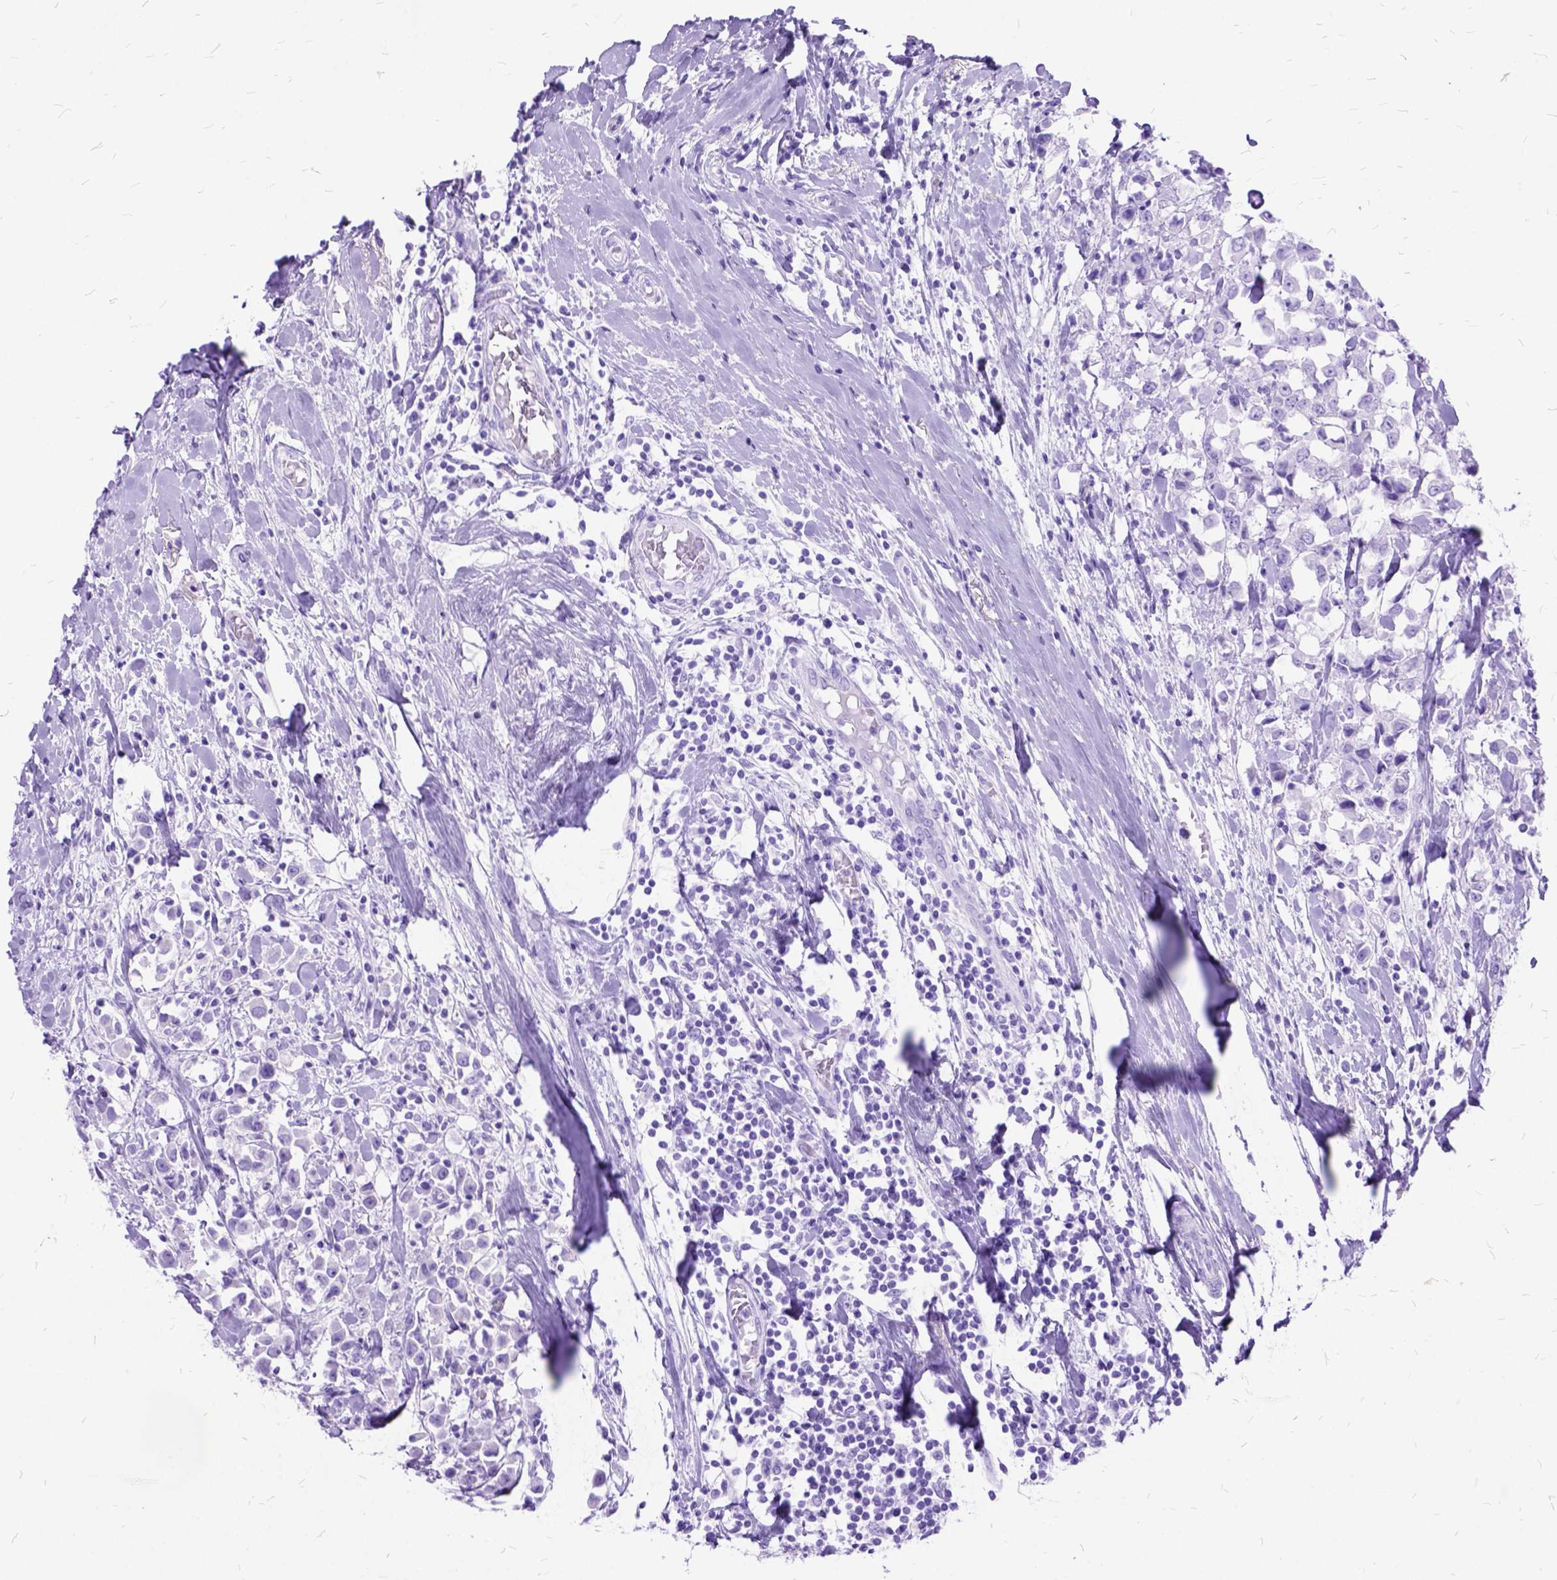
{"staining": {"intensity": "negative", "quantity": "none", "location": "none"}, "tissue": "breast cancer", "cell_type": "Tumor cells", "image_type": "cancer", "snomed": [{"axis": "morphology", "description": "Duct carcinoma"}, {"axis": "topography", "description": "Breast"}], "caption": "High magnification brightfield microscopy of breast cancer stained with DAB (brown) and counterstained with hematoxylin (blue): tumor cells show no significant positivity.", "gene": "DNAH2", "patient": {"sex": "female", "age": 61}}